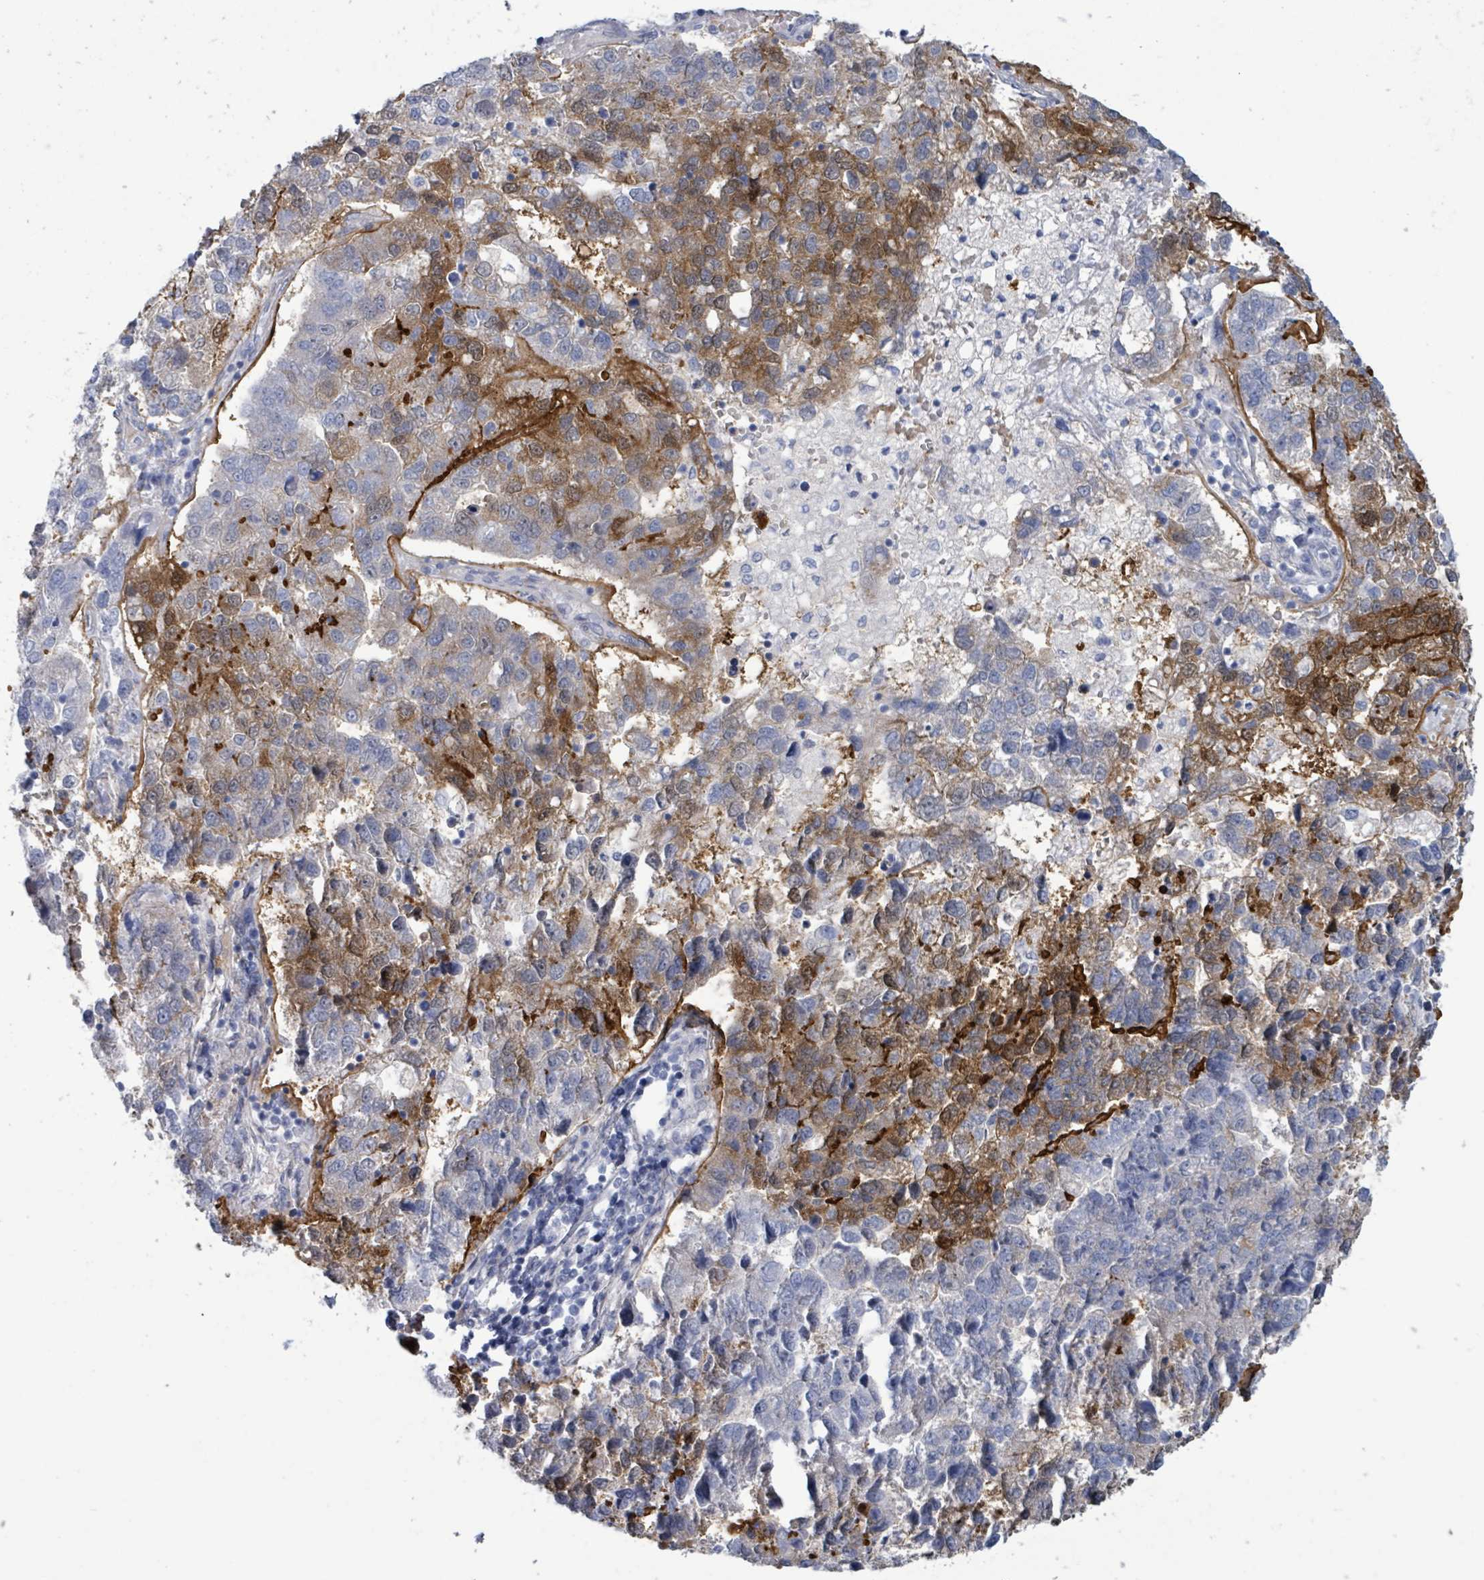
{"staining": {"intensity": "moderate", "quantity": "<25%", "location": "cytoplasmic/membranous"}, "tissue": "pancreatic cancer", "cell_type": "Tumor cells", "image_type": "cancer", "snomed": [{"axis": "morphology", "description": "Adenocarcinoma, NOS"}, {"axis": "topography", "description": "Pancreas"}], "caption": "Tumor cells show moderate cytoplasmic/membranous positivity in approximately <25% of cells in adenocarcinoma (pancreatic).", "gene": "PKLR", "patient": {"sex": "female", "age": 61}}